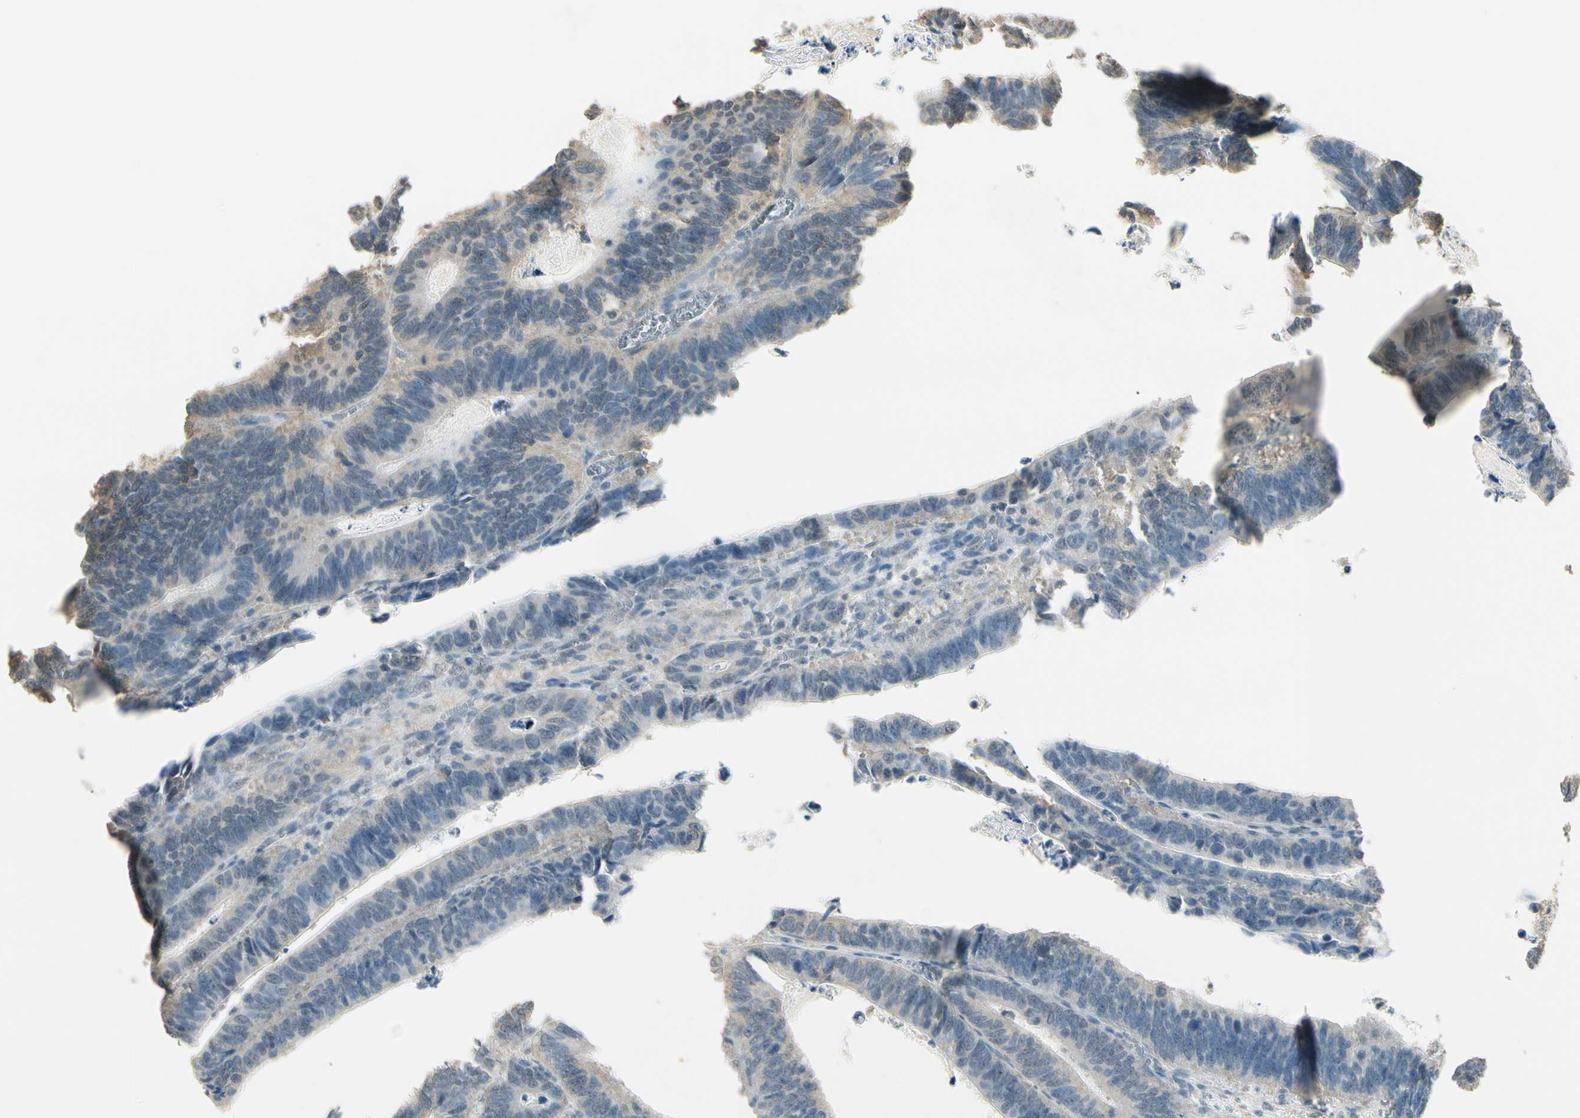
{"staining": {"intensity": "weak", "quantity": "25%-75%", "location": "cytoplasmic/membranous"}, "tissue": "colorectal cancer", "cell_type": "Tumor cells", "image_type": "cancer", "snomed": [{"axis": "morphology", "description": "Adenocarcinoma, NOS"}, {"axis": "topography", "description": "Colon"}], "caption": "Colorectal adenocarcinoma tissue shows weak cytoplasmic/membranous positivity in approximately 25%-75% of tumor cells", "gene": "SGCA", "patient": {"sex": "male", "age": 72}}